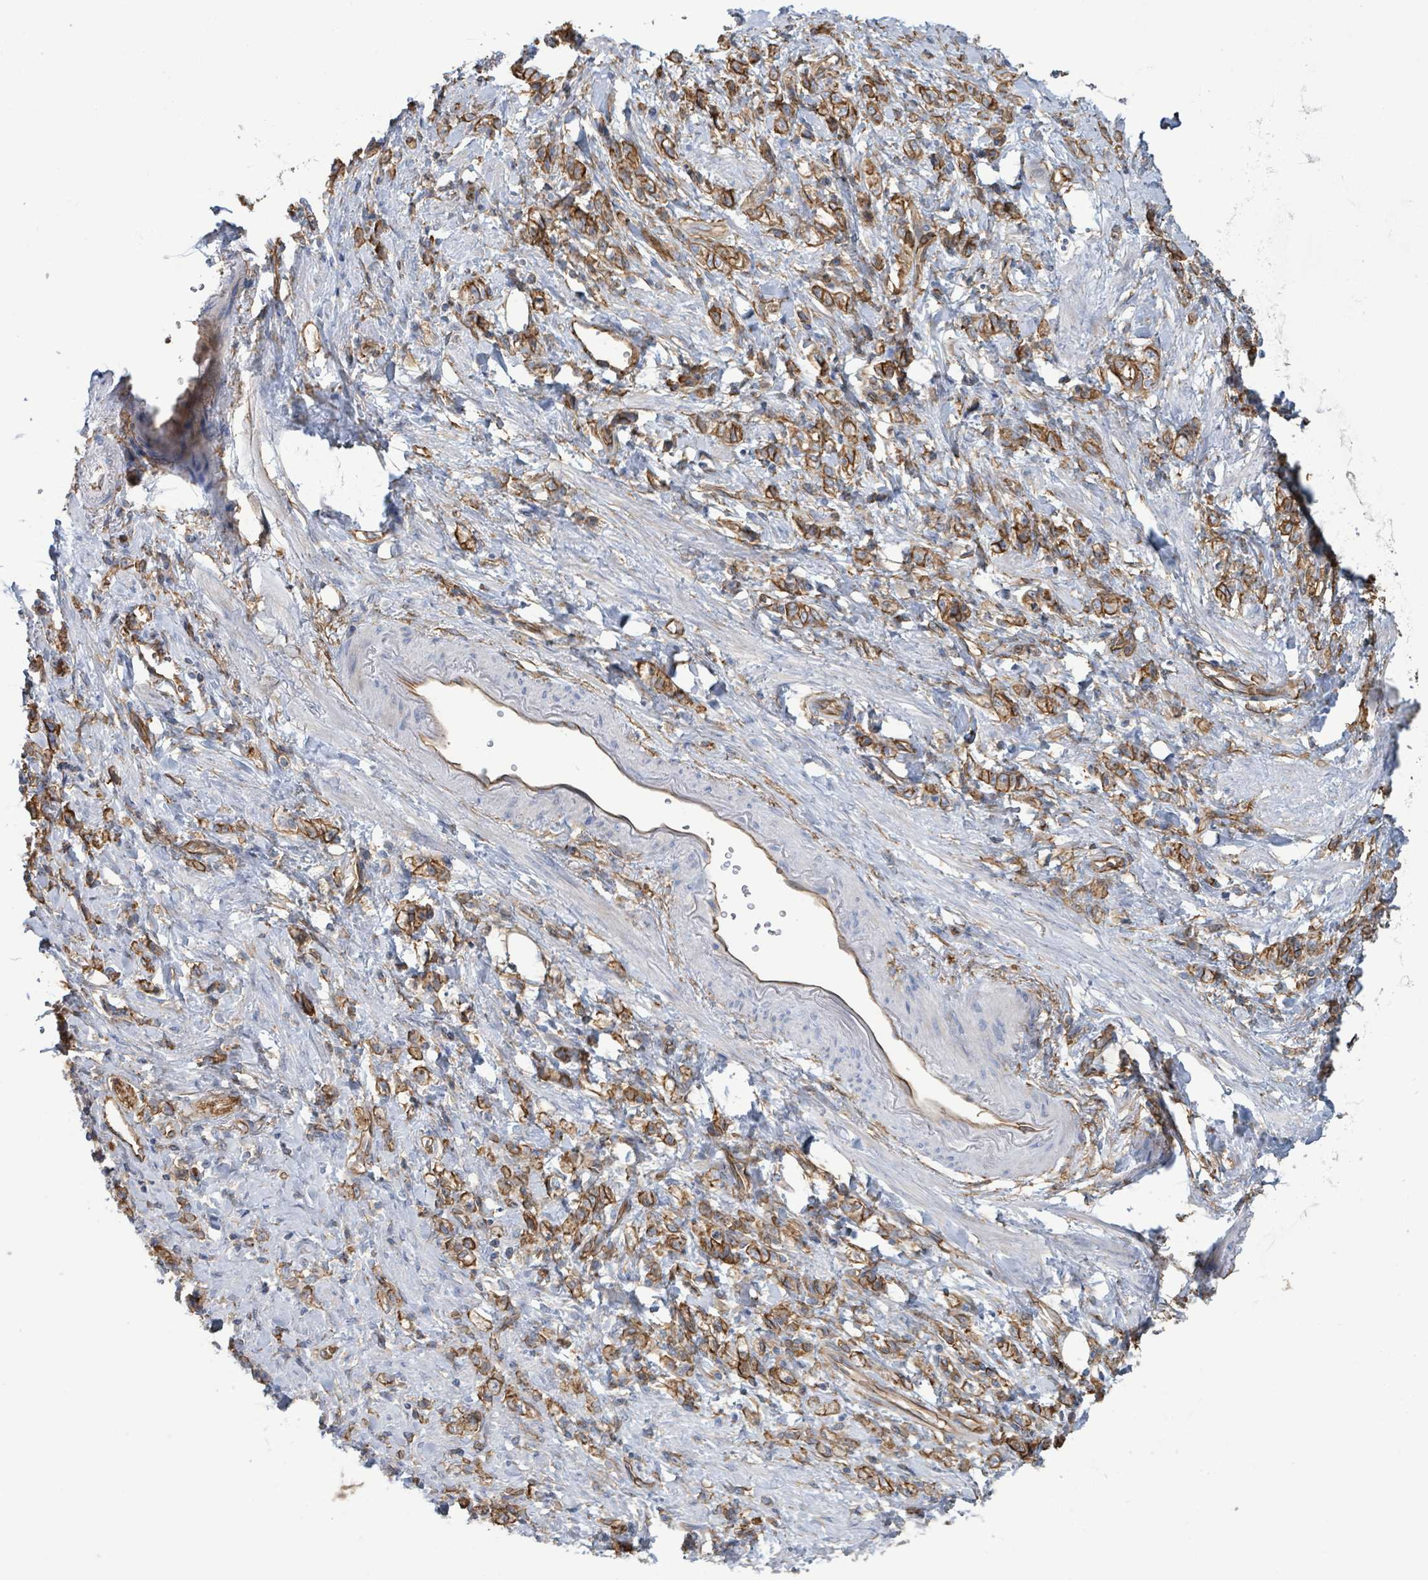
{"staining": {"intensity": "moderate", "quantity": ">75%", "location": "cytoplasmic/membranous"}, "tissue": "stomach cancer", "cell_type": "Tumor cells", "image_type": "cancer", "snomed": [{"axis": "morphology", "description": "Adenocarcinoma, NOS"}, {"axis": "topography", "description": "Stomach"}], "caption": "Protein staining shows moderate cytoplasmic/membranous expression in approximately >75% of tumor cells in stomach cancer (adenocarcinoma).", "gene": "LDOC1", "patient": {"sex": "male", "age": 77}}